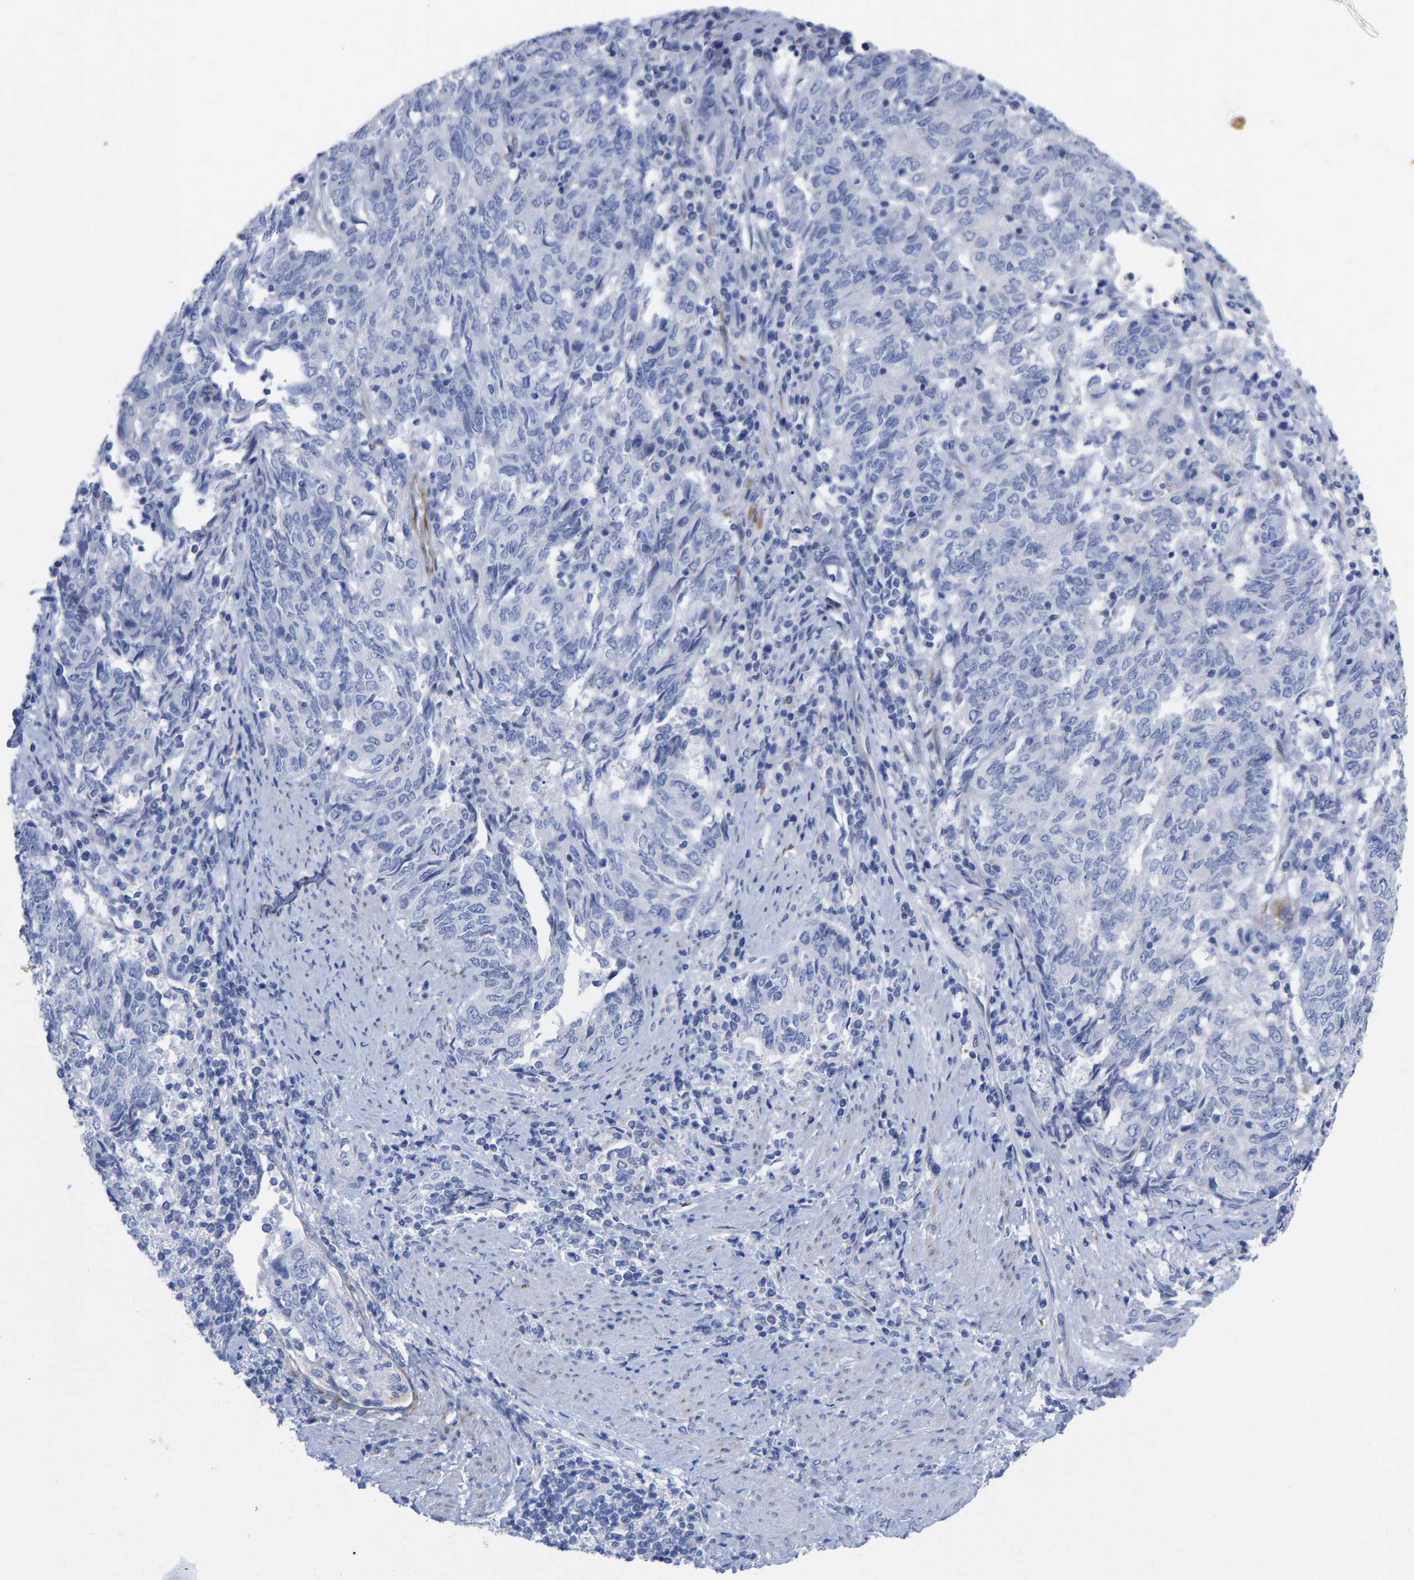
{"staining": {"intensity": "negative", "quantity": "none", "location": "none"}, "tissue": "endometrial cancer", "cell_type": "Tumor cells", "image_type": "cancer", "snomed": [{"axis": "morphology", "description": "Adenocarcinoma, NOS"}, {"axis": "topography", "description": "Endometrium"}], "caption": "Protein analysis of endometrial adenocarcinoma displays no significant positivity in tumor cells.", "gene": "HAPLN1", "patient": {"sex": "female", "age": 80}}